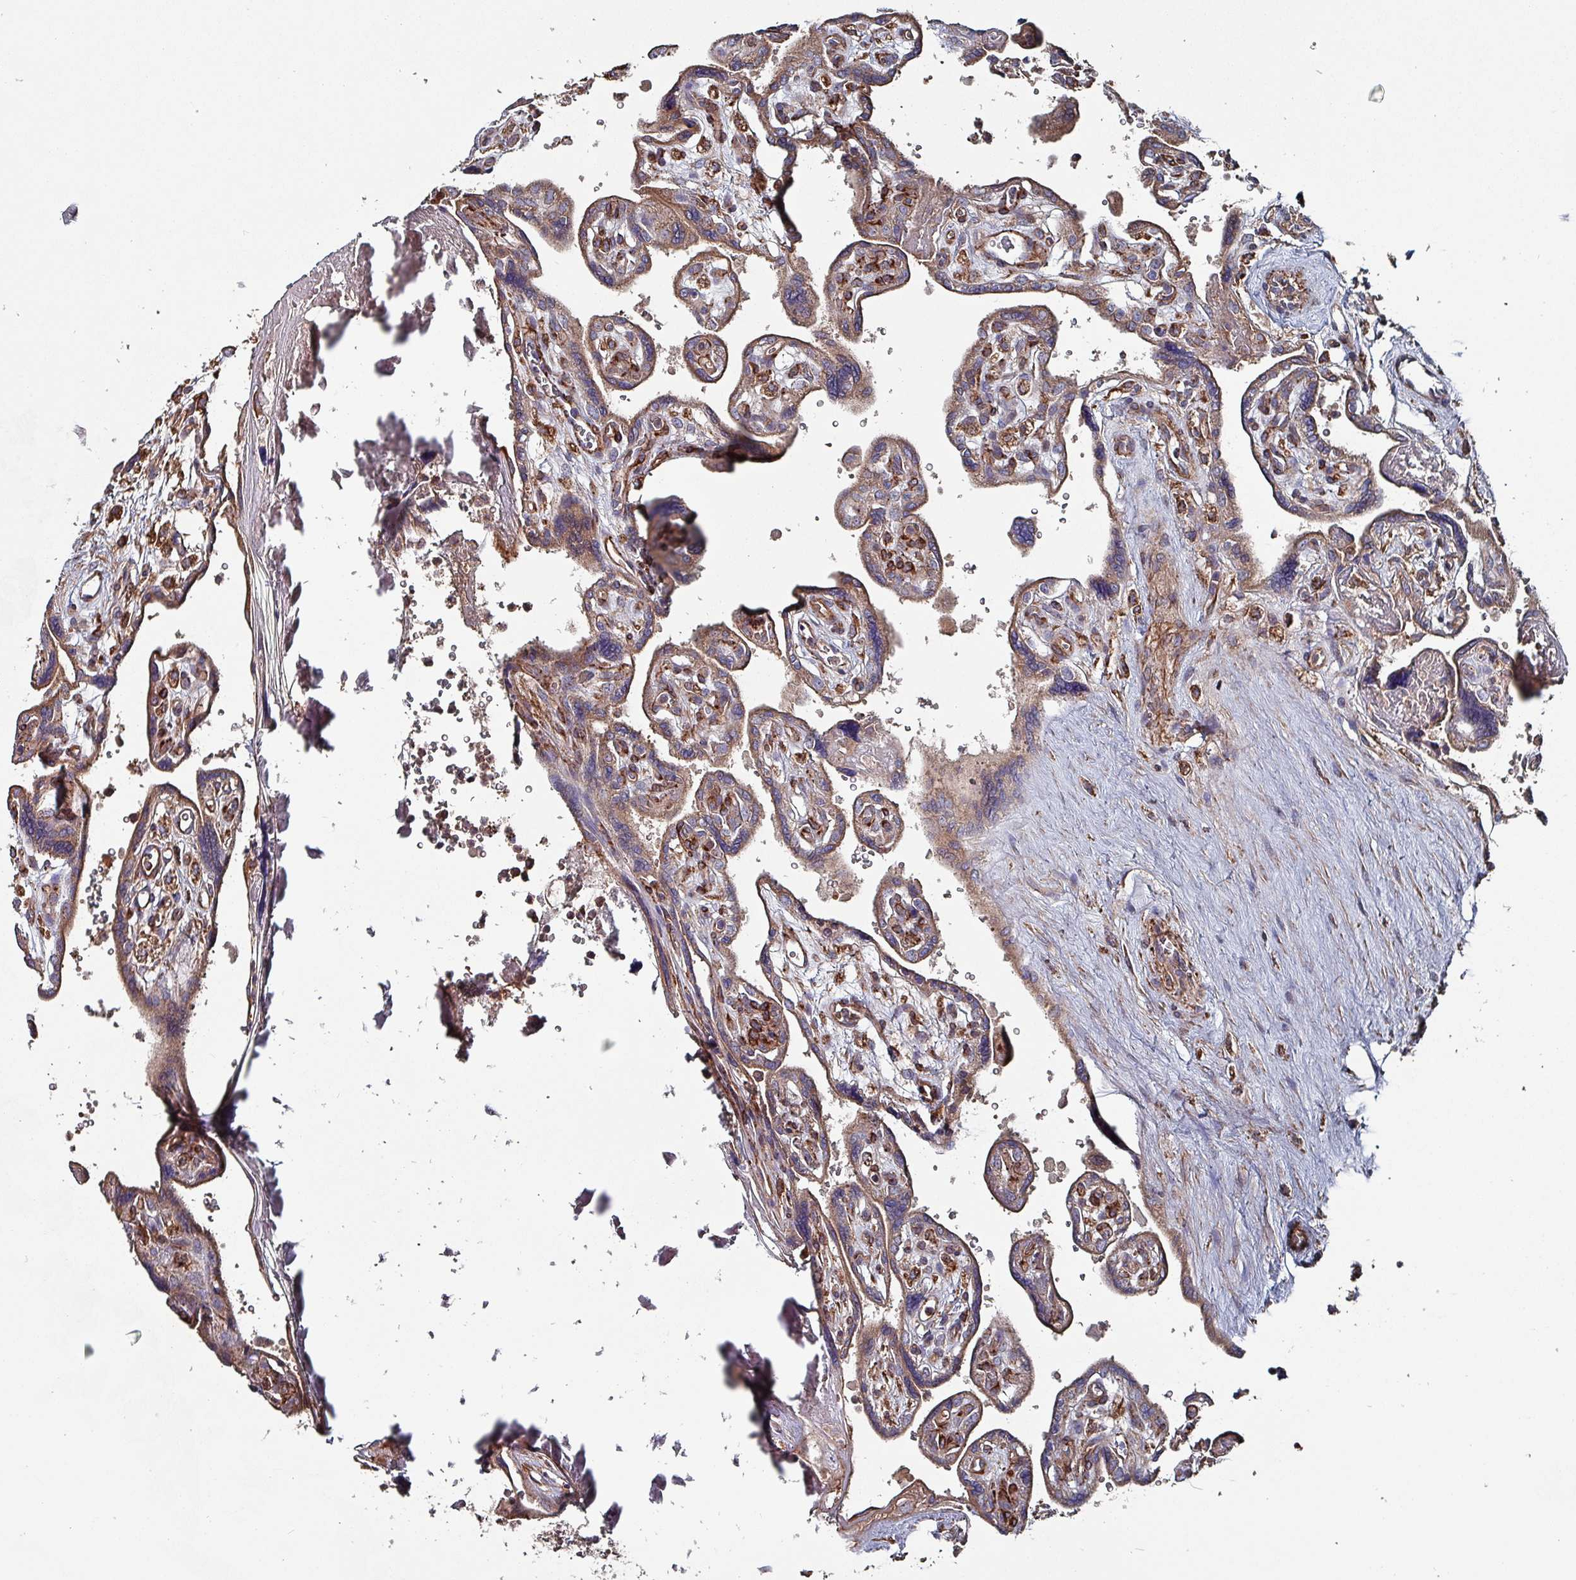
{"staining": {"intensity": "weak", "quantity": "25%-75%", "location": "cytoplasmic/membranous"}, "tissue": "placenta", "cell_type": "Decidual cells", "image_type": "normal", "snomed": [{"axis": "morphology", "description": "Normal tissue, NOS"}, {"axis": "topography", "description": "Placenta"}], "caption": "The immunohistochemical stain highlights weak cytoplasmic/membranous expression in decidual cells of benign placenta. The protein is stained brown, and the nuclei are stained in blue (DAB IHC with brightfield microscopy, high magnification).", "gene": "ANO10", "patient": {"sex": "female", "age": 39}}